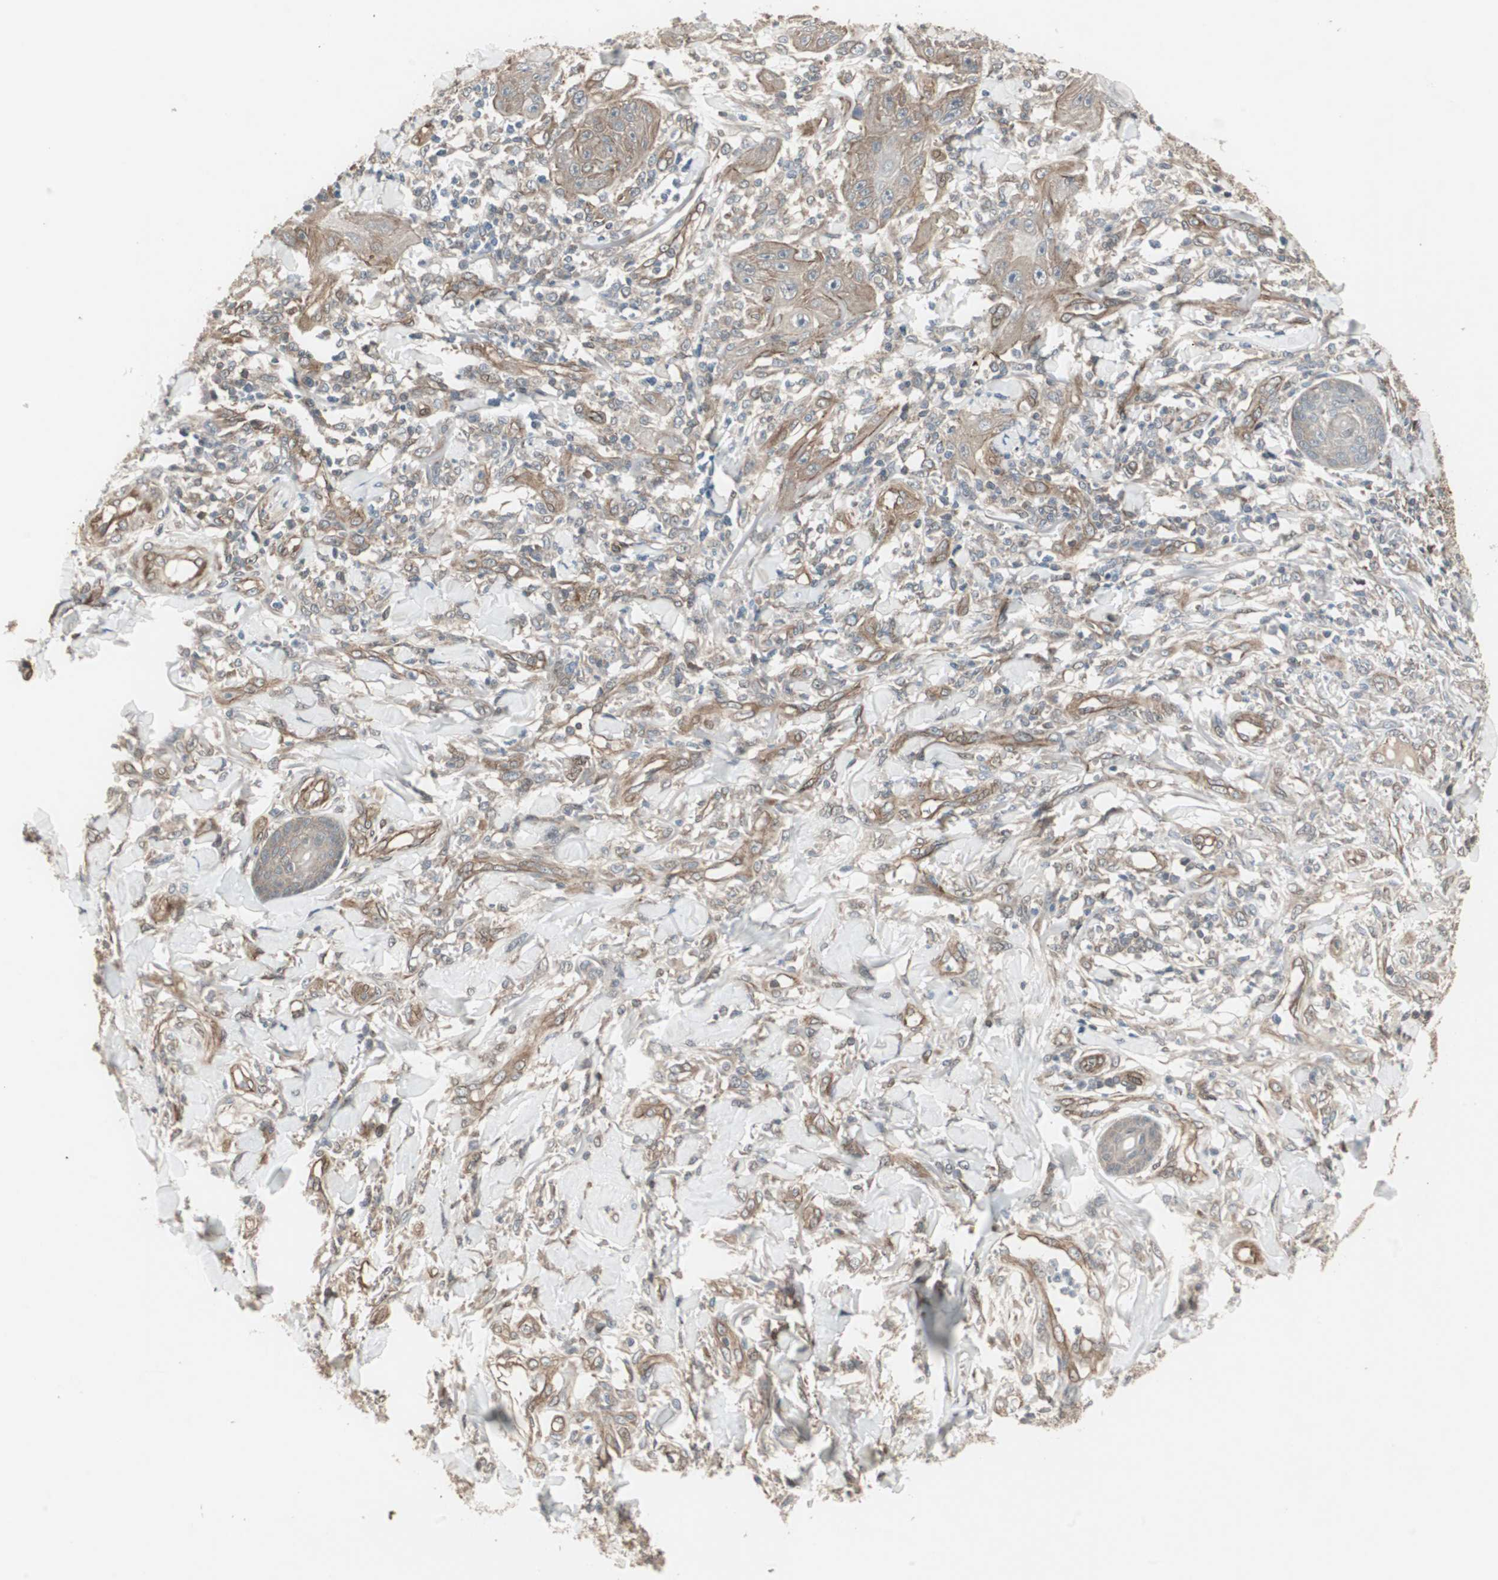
{"staining": {"intensity": "moderate", "quantity": "25%-75%", "location": "cytoplasmic/membranous"}, "tissue": "skin cancer", "cell_type": "Tumor cells", "image_type": "cancer", "snomed": [{"axis": "morphology", "description": "Squamous cell carcinoma, NOS"}, {"axis": "topography", "description": "Skin"}], "caption": "Moderate cytoplasmic/membranous expression is seen in approximately 25%-75% of tumor cells in squamous cell carcinoma (skin). Immunohistochemistry (ihc) stains the protein of interest in brown and the nuclei are stained blue.", "gene": "PFDN1", "patient": {"sex": "female", "age": 78}}